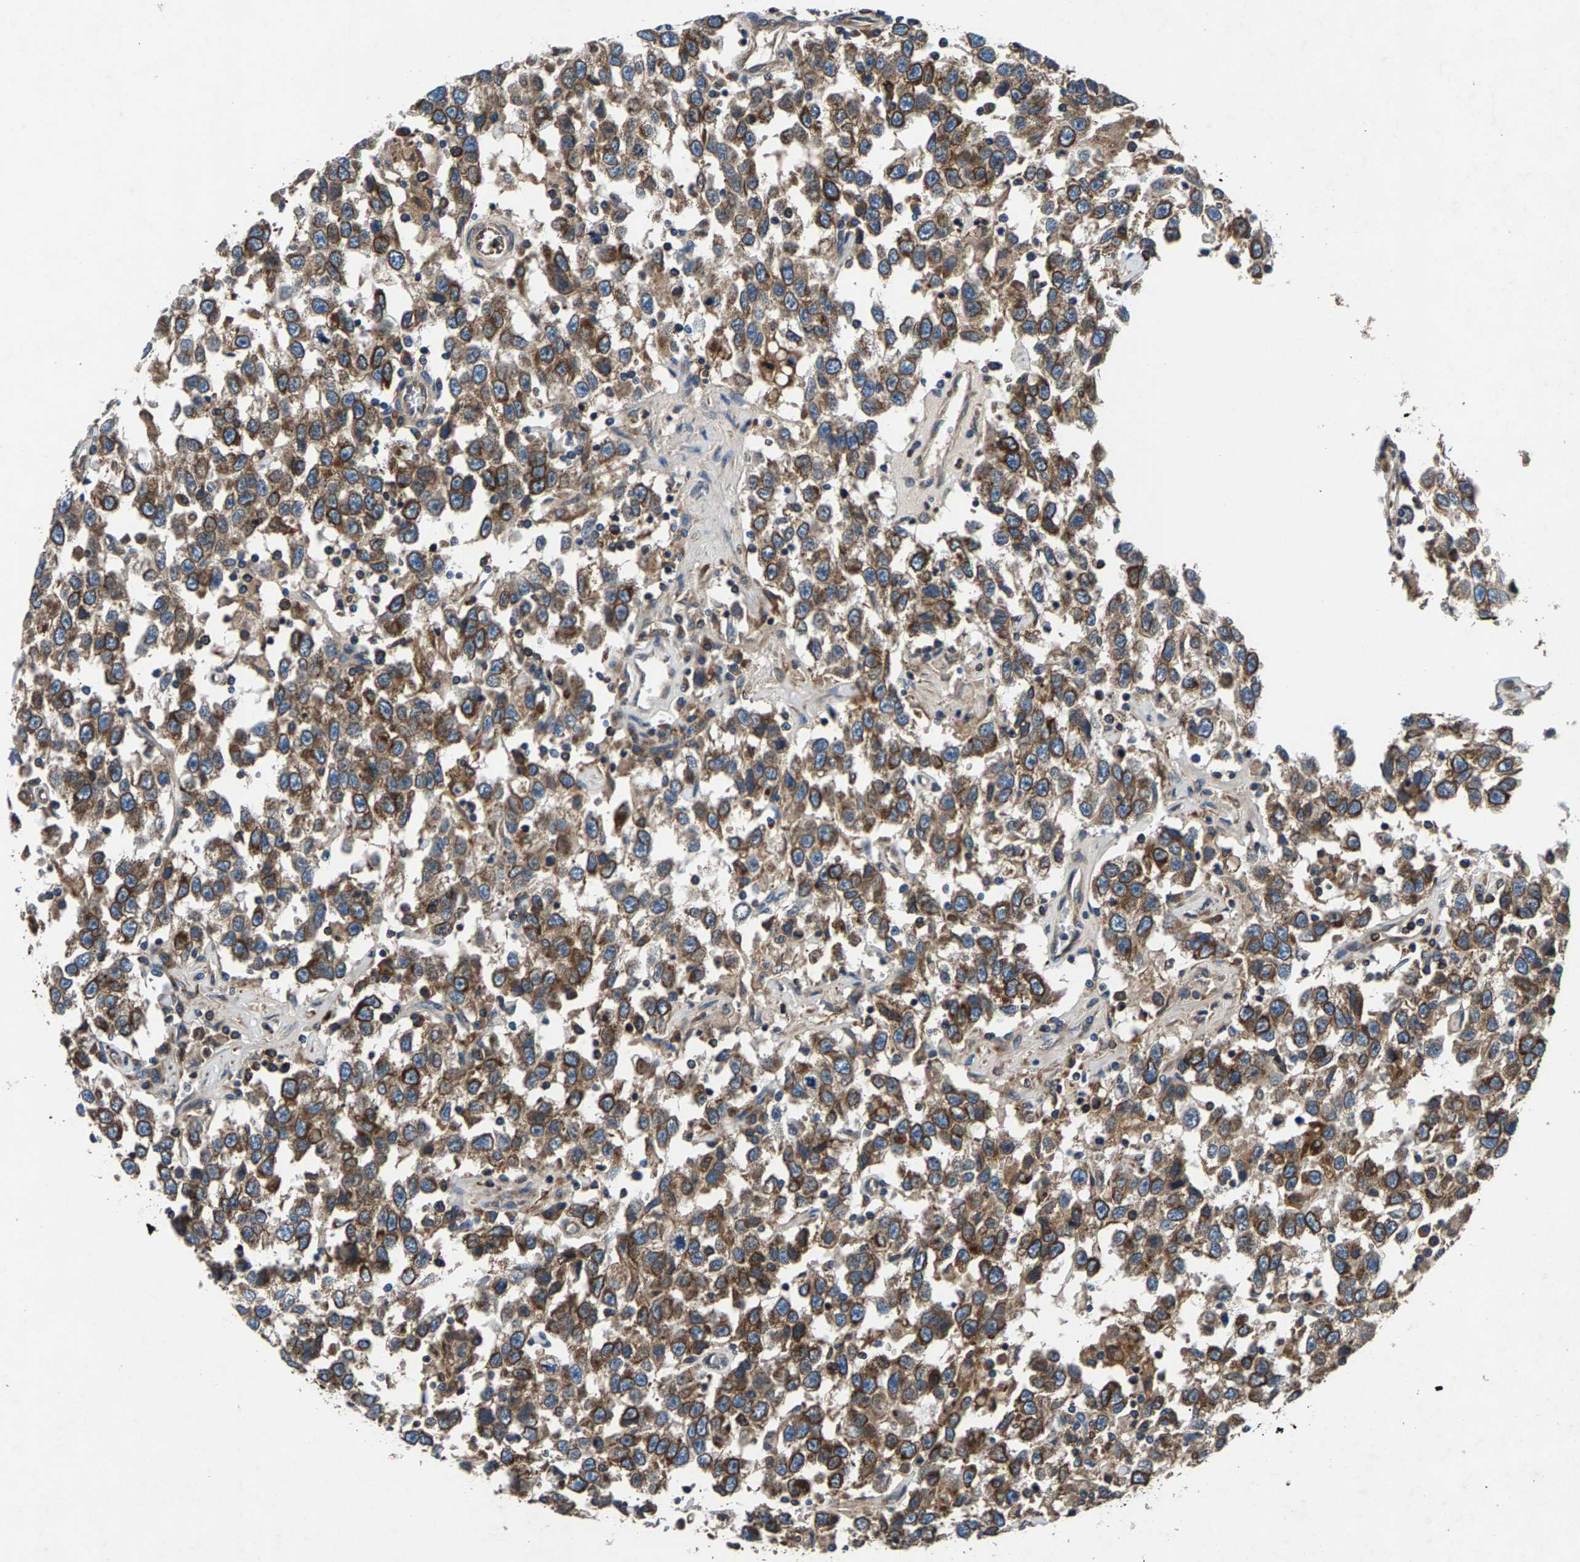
{"staining": {"intensity": "moderate", "quantity": ">75%", "location": "cytoplasmic/membranous"}, "tissue": "testis cancer", "cell_type": "Tumor cells", "image_type": "cancer", "snomed": [{"axis": "morphology", "description": "Seminoma, NOS"}, {"axis": "topography", "description": "Testis"}], "caption": "Testis cancer stained for a protein (brown) exhibits moderate cytoplasmic/membranous positive staining in about >75% of tumor cells.", "gene": "LPCAT1", "patient": {"sex": "male", "age": 41}}